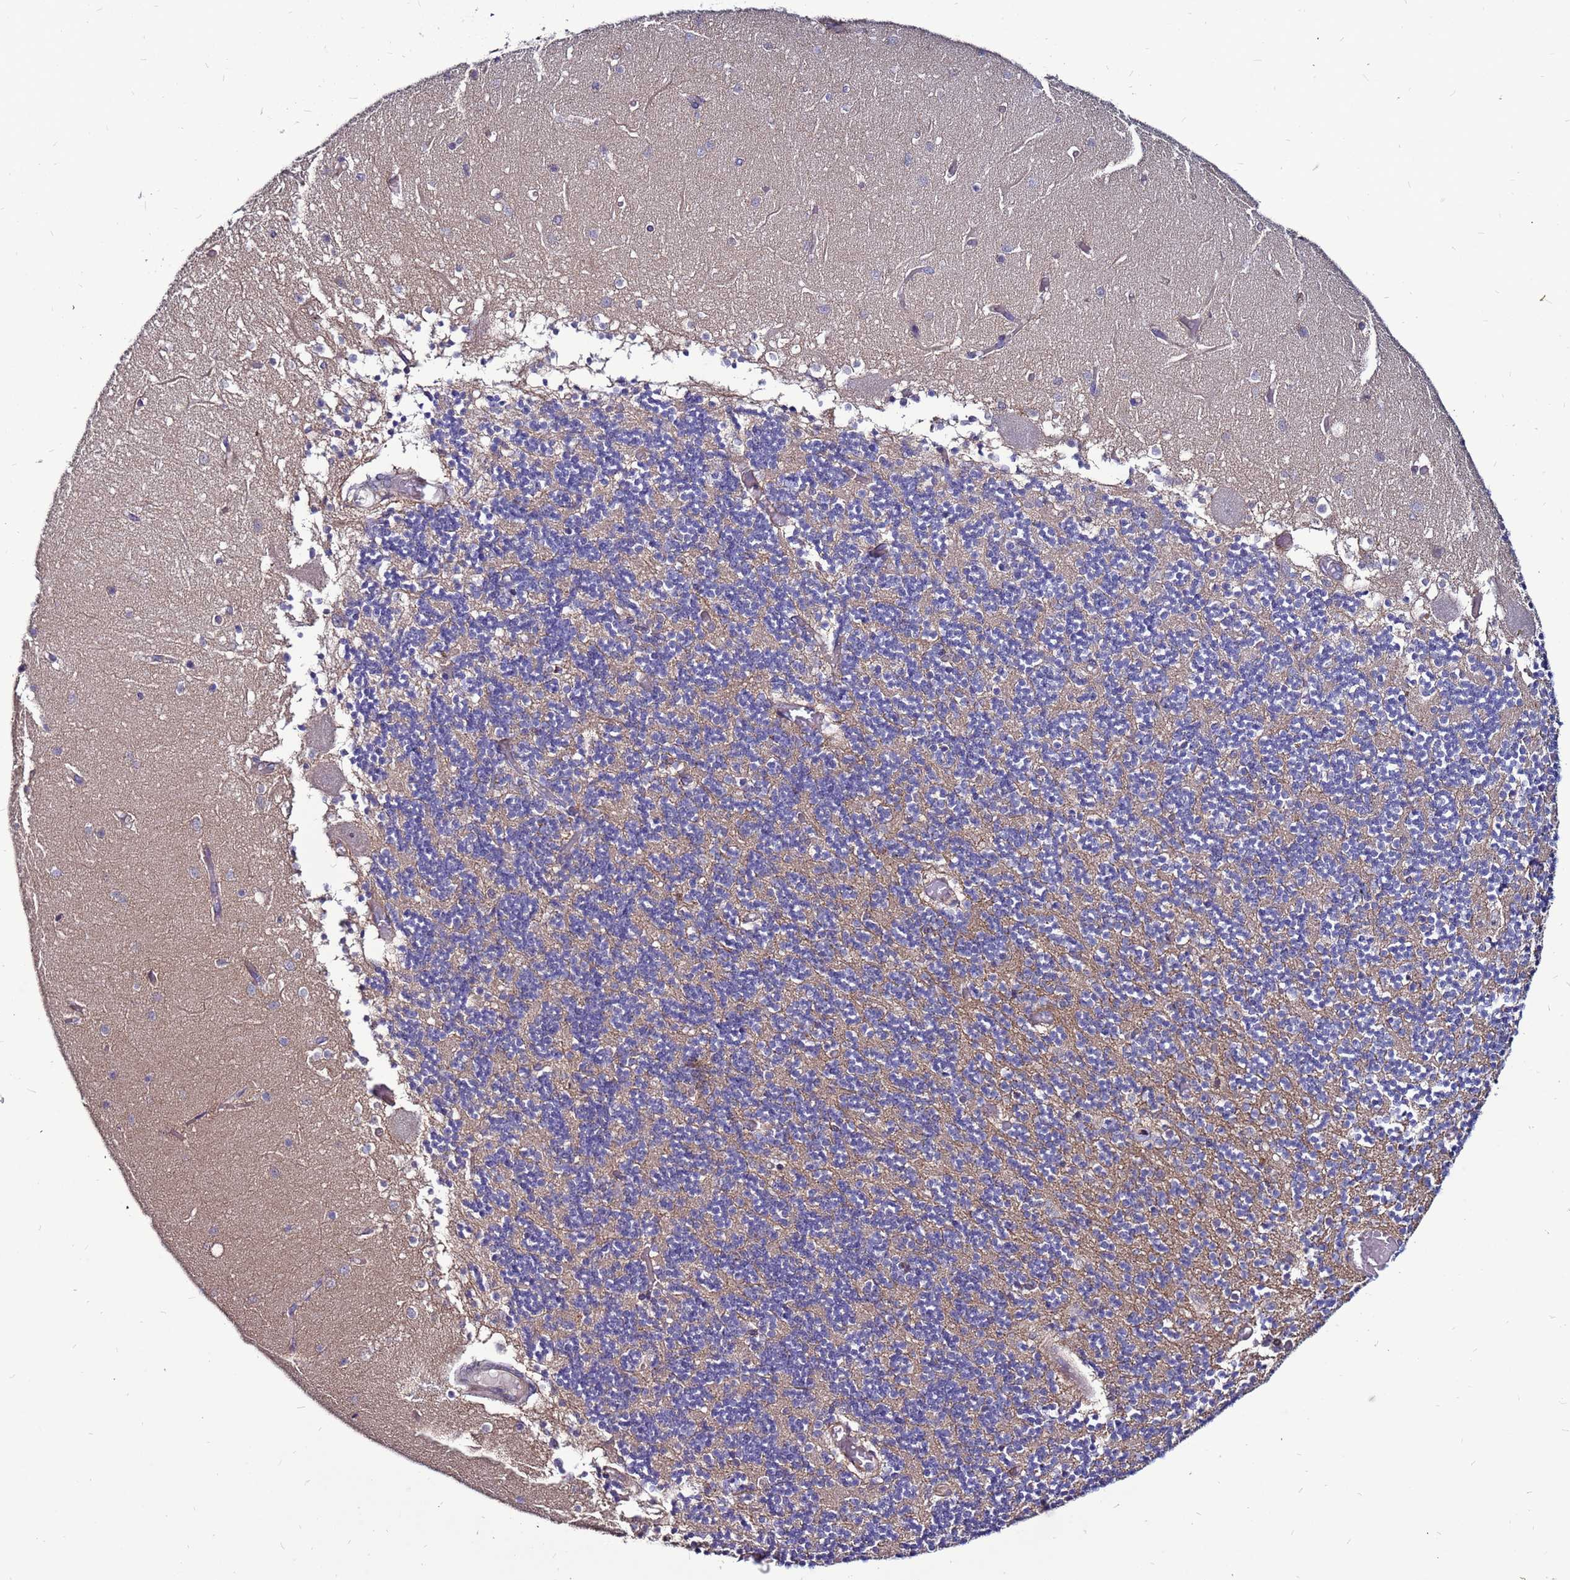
{"staining": {"intensity": "weak", "quantity": "<25%", "location": "cytoplasmic/membranous"}, "tissue": "cerebellum", "cell_type": "Cells in granular layer", "image_type": "normal", "snomed": [{"axis": "morphology", "description": "Normal tissue, NOS"}, {"axis": "topography", "description": "Cerebellum"}], "caption": "Human cerebellum stained for a protein using immunohistochemistry (IHC) displays no staining in cells in granular layer.", "gene": "GPN3", "patient": {"sex": "female", "age": 28}}